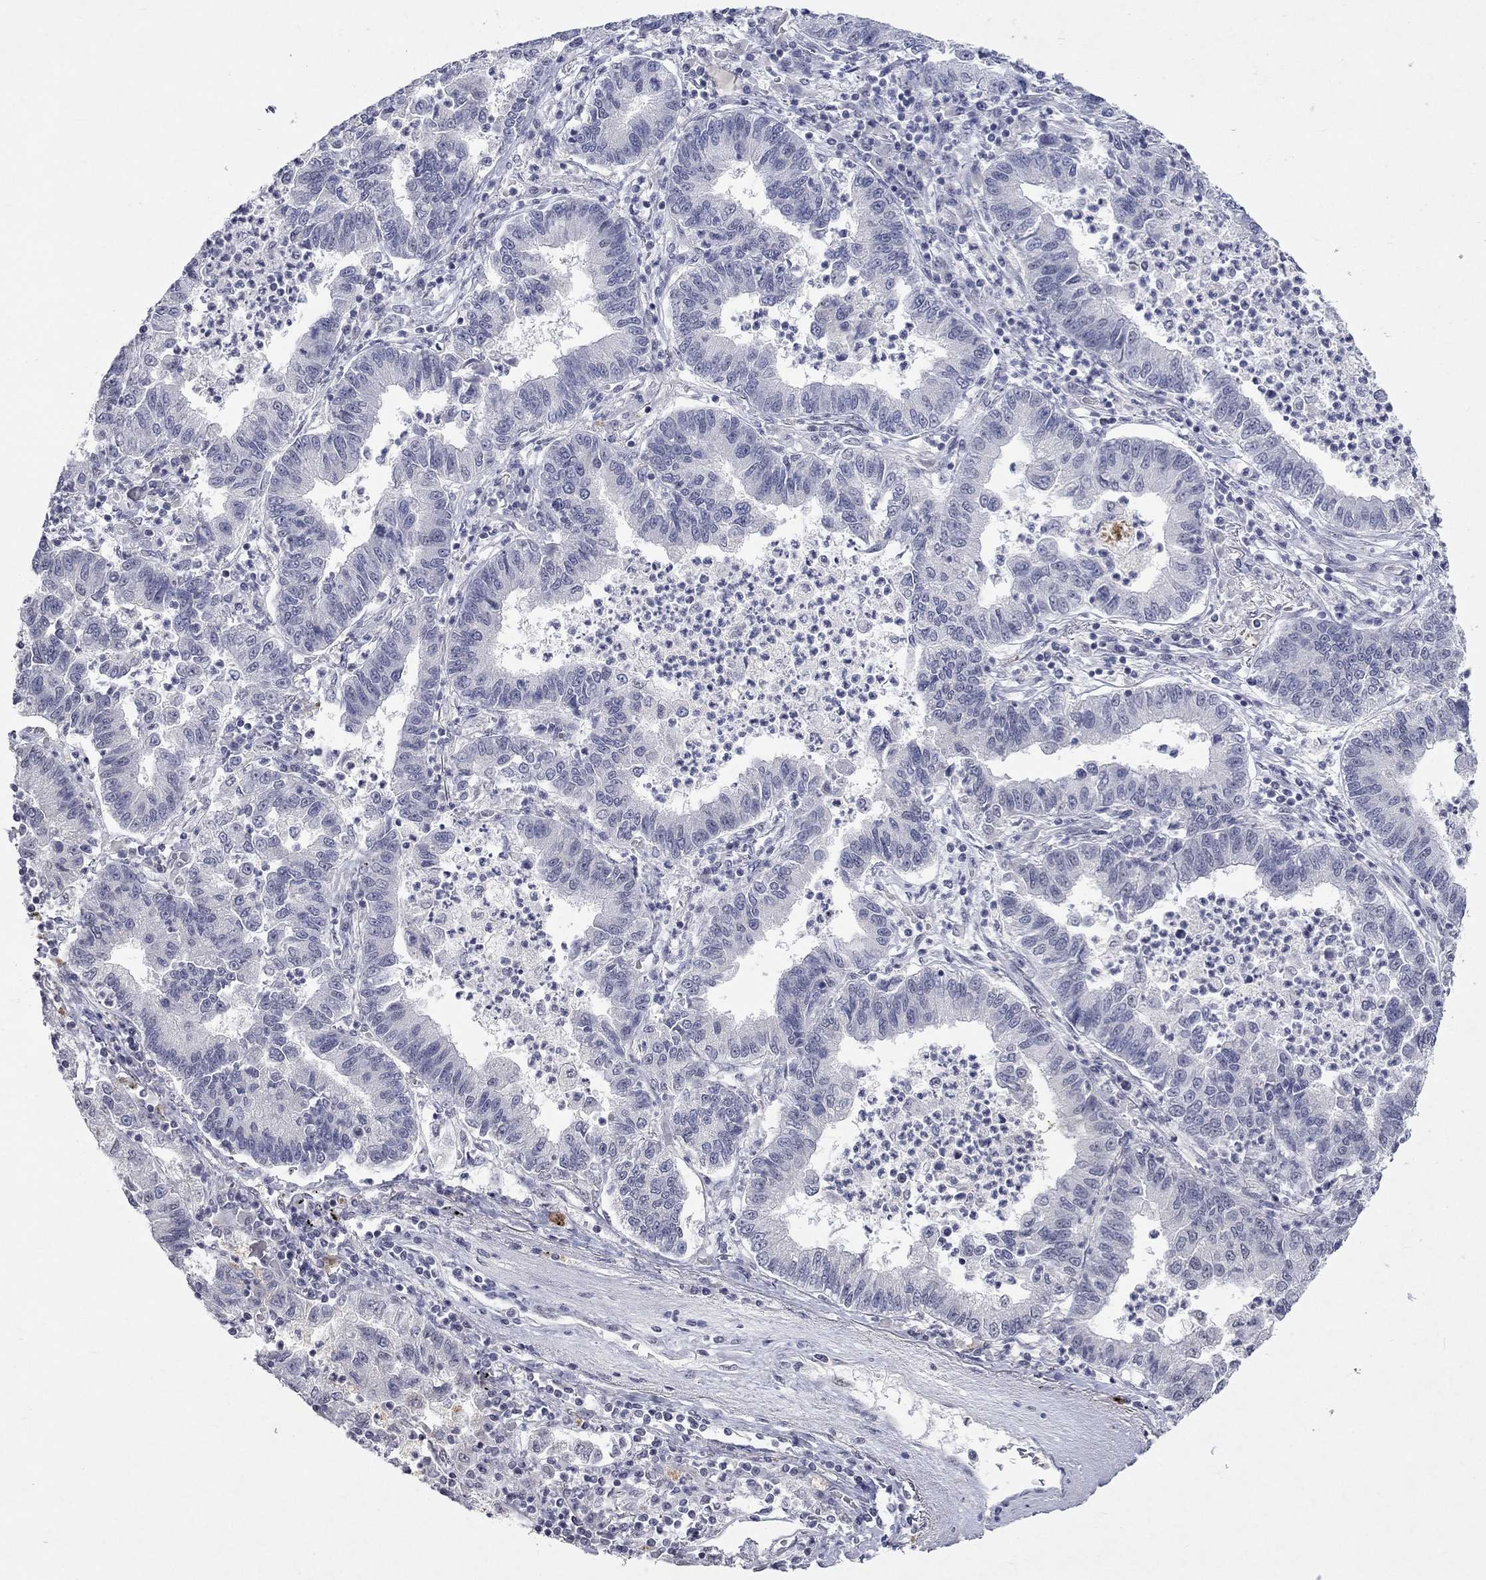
{"staining": {"intensity": "negative", "quantity": "none", "location": "none"}, "tissue": "lung cancer", "cell_type": "Tumor cells", "image_type": "cancer", "snomed": [{"axis": "morphology", "description": "Adenocarcinoma, NOS"}, {"axis": "topography", "description": "Lung"}], "caption": "Histopathology image shows no protein expression in tumor cells of lung cancer (adenocarcinoma) tissue. (DAB (3,3'-diaminobenzidine) immunohistochemistry, high magnification).", "gene": "TMEM143", "patient": {"sex": "female", "age": 57}}